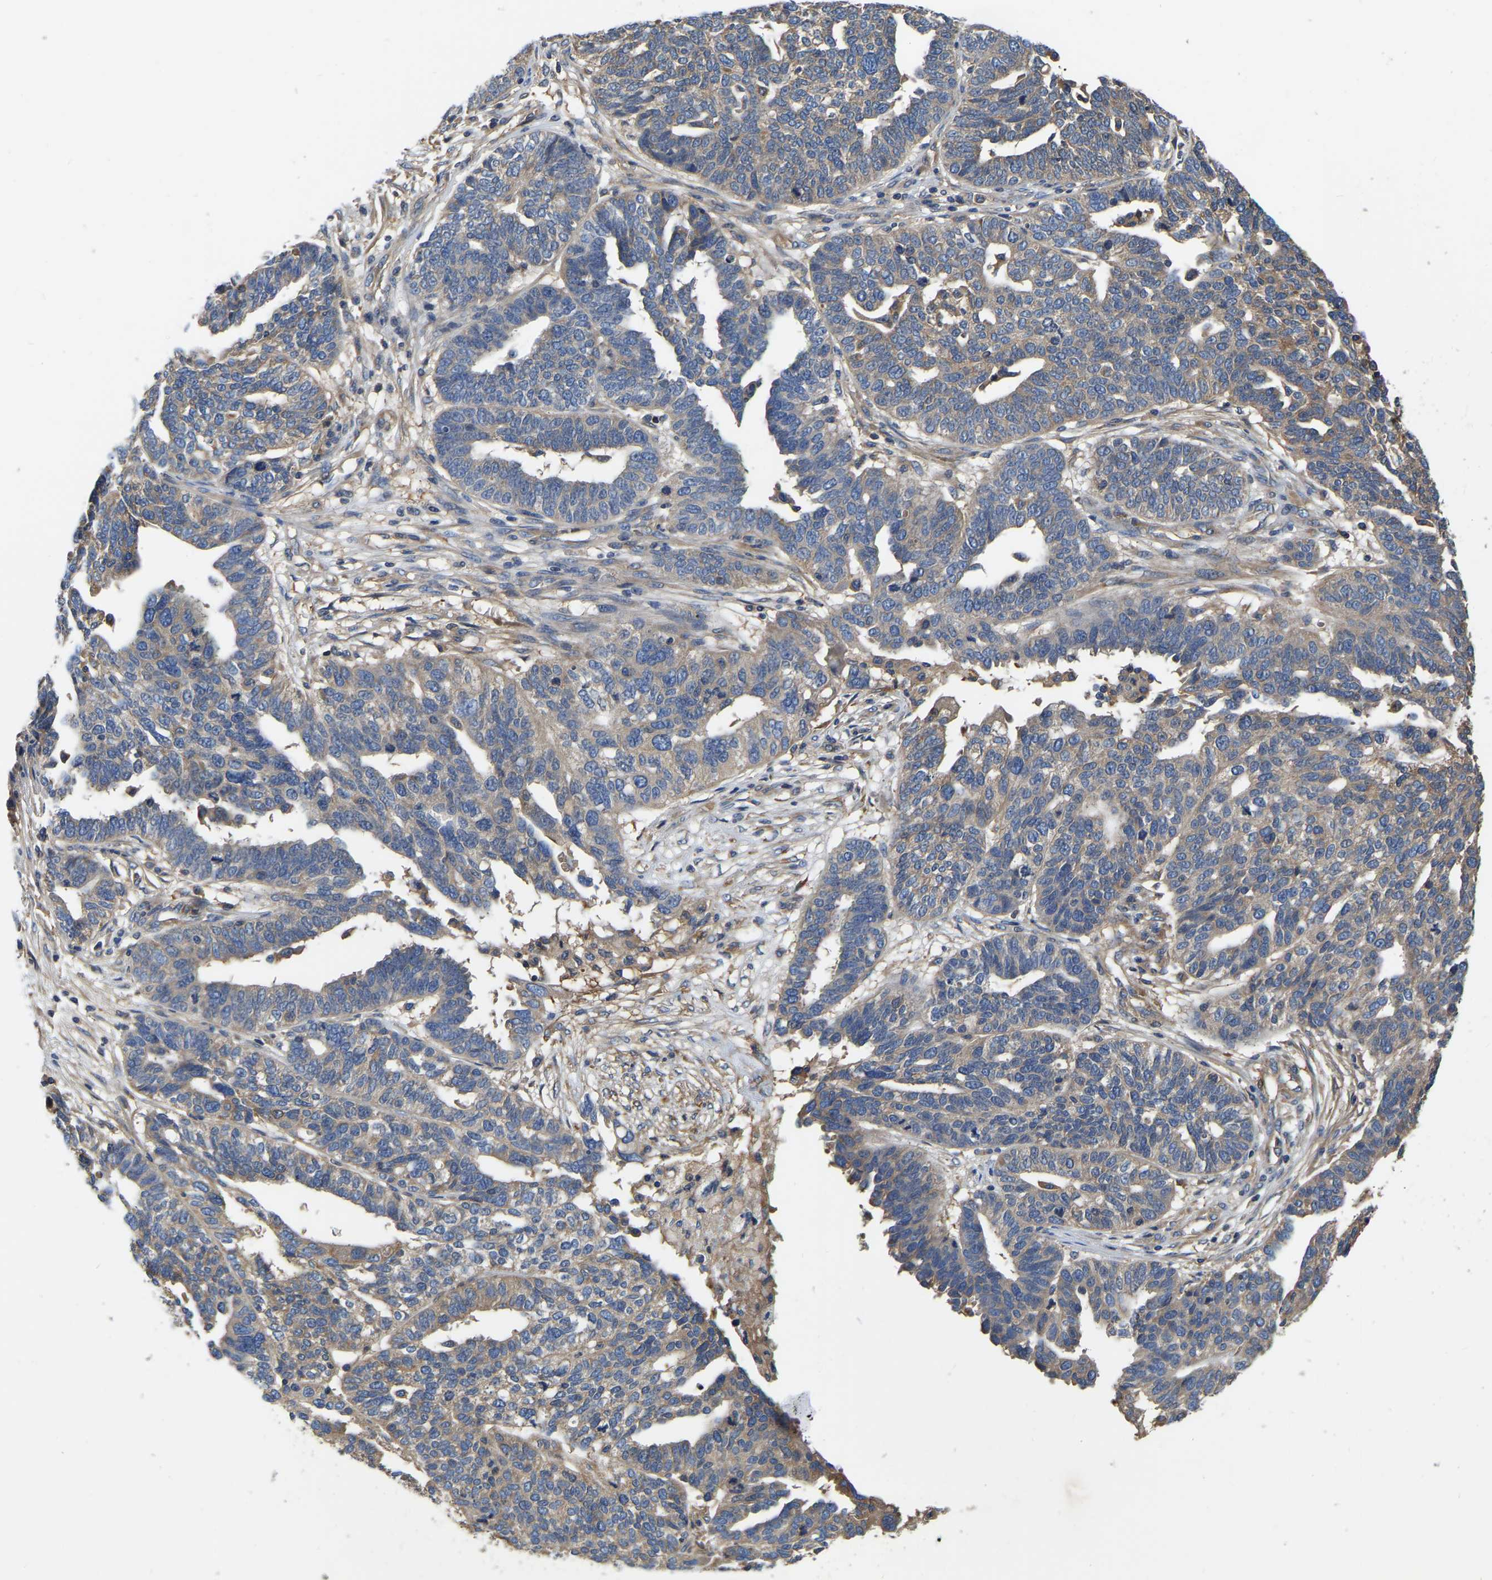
{"staining": {"intensity": "moderate", "quantity": "25%-75%", "location": "cytoplasmic/membranous"}, "tissue": "ovarian cancer", "cell_type": "Tumor cells", "image_type": "cancer", "snomed": [{"axis": "morphology", "description": "Cystadenocarcinoma, serous, NOS"}, {"axis": "topography", "description": "Ovary"}], "caption": "Immunohistochemistry (IHC) (DAB (3,3'-diaminobenzidine)) staining of human ovarian serous cystadenocarcinoma displays moderate cytoplasmic/membranous protein expression in about 25%-75% of tumor cells.", "gene": "GARS1", "patient": {"sex": "female", "age": 59}}